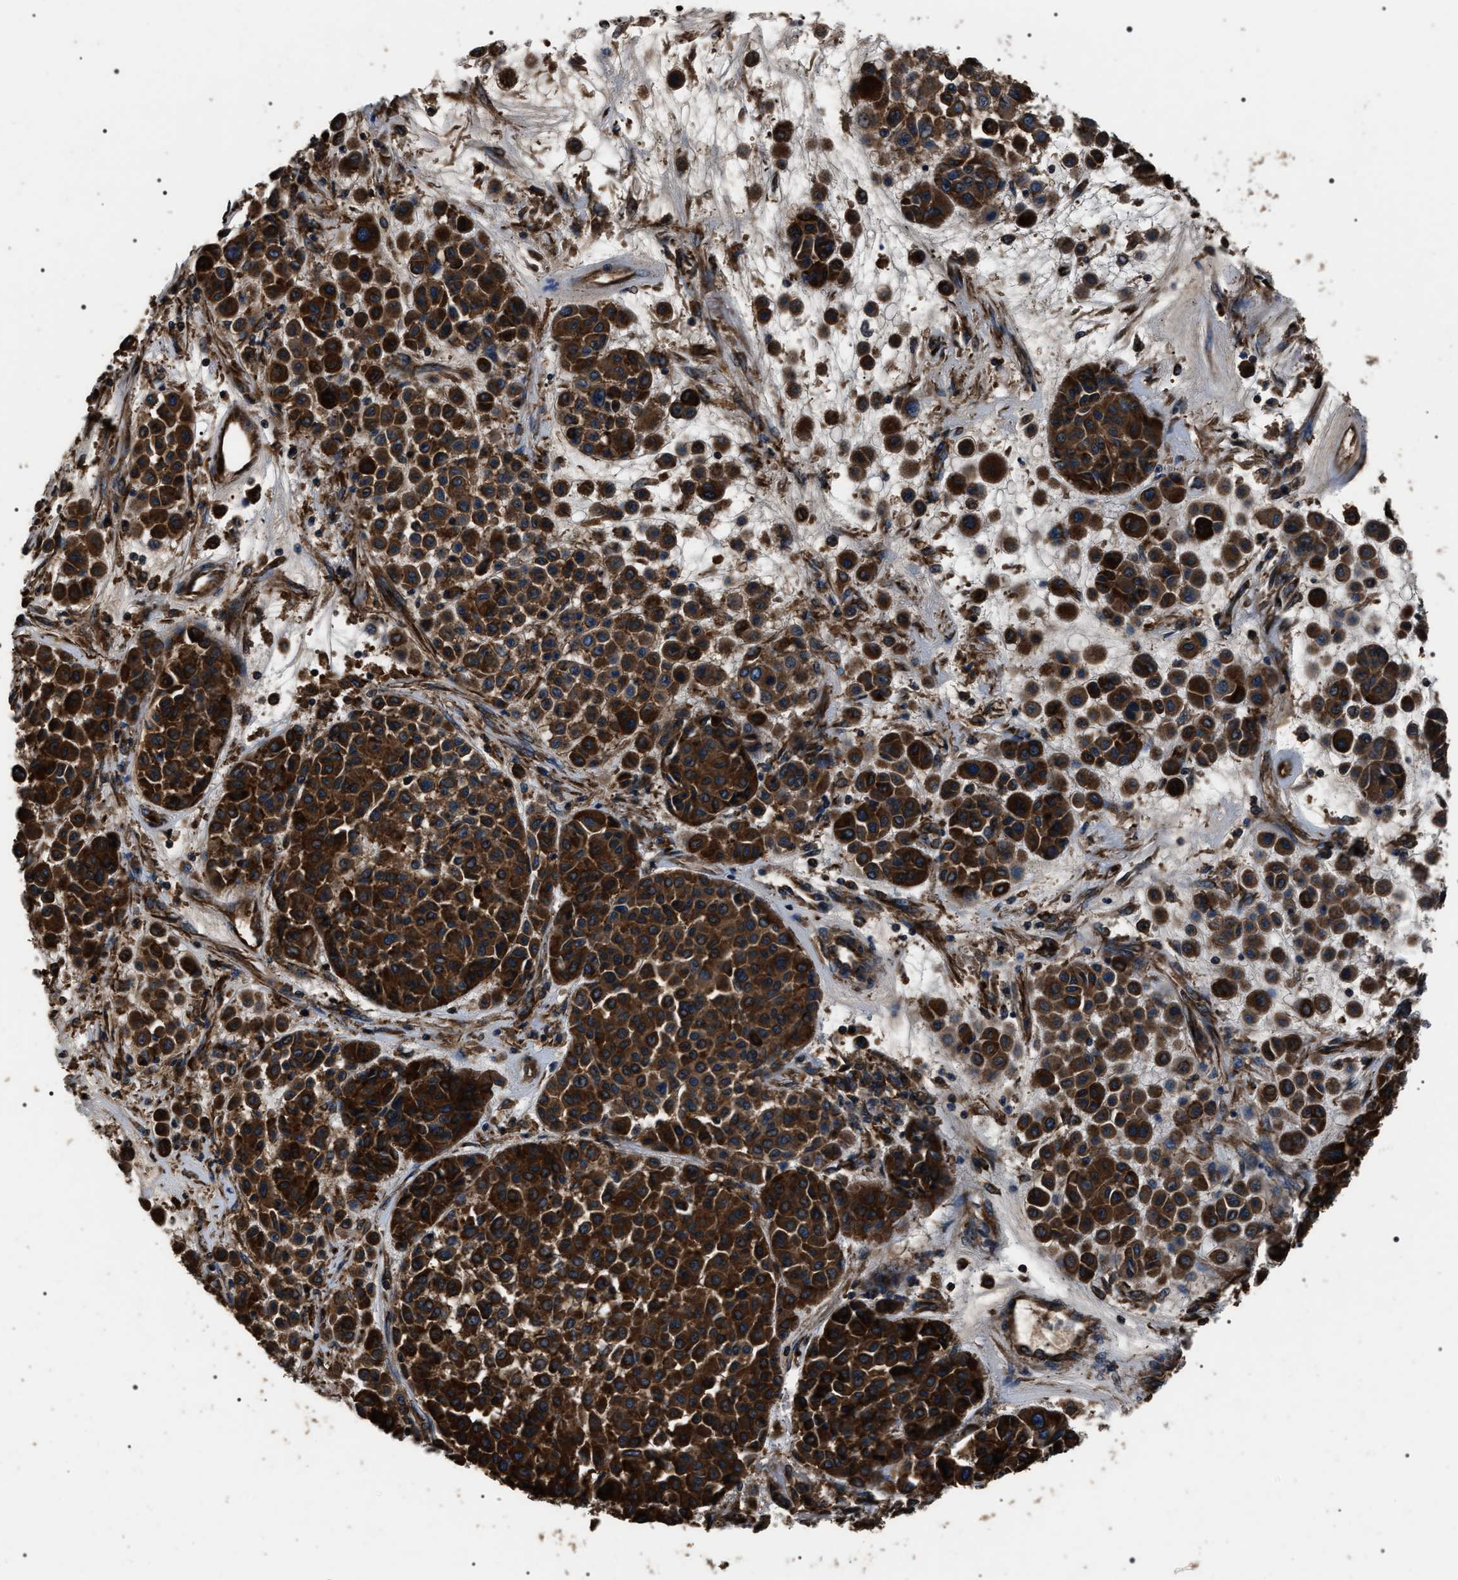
{"staining": {"intensity": "strong", "quantity": ">75%", "location": "cytoplasmic/membranous"}, "tissue": "melanoma", "cell_type": "Tumor cells", "image_type": "cancer", "snomed": [{"axis": "morphology", "description": "Malignant melanoma, Metastatic site"}, {"axis": "topography", "description": "Soft tissue"}], "caption": "Immunohistochemical staining of human melanoma displays high levels of strong cytoplasmic/membranous positivity in approximately >75% of tumor cells. The staining was performed using DAB, with brown indicating positive protein expression. Nuclei are stained blue with hematoxylin.", "gene": "HSCB", "patient": {"sex": "male", "age": 41}}